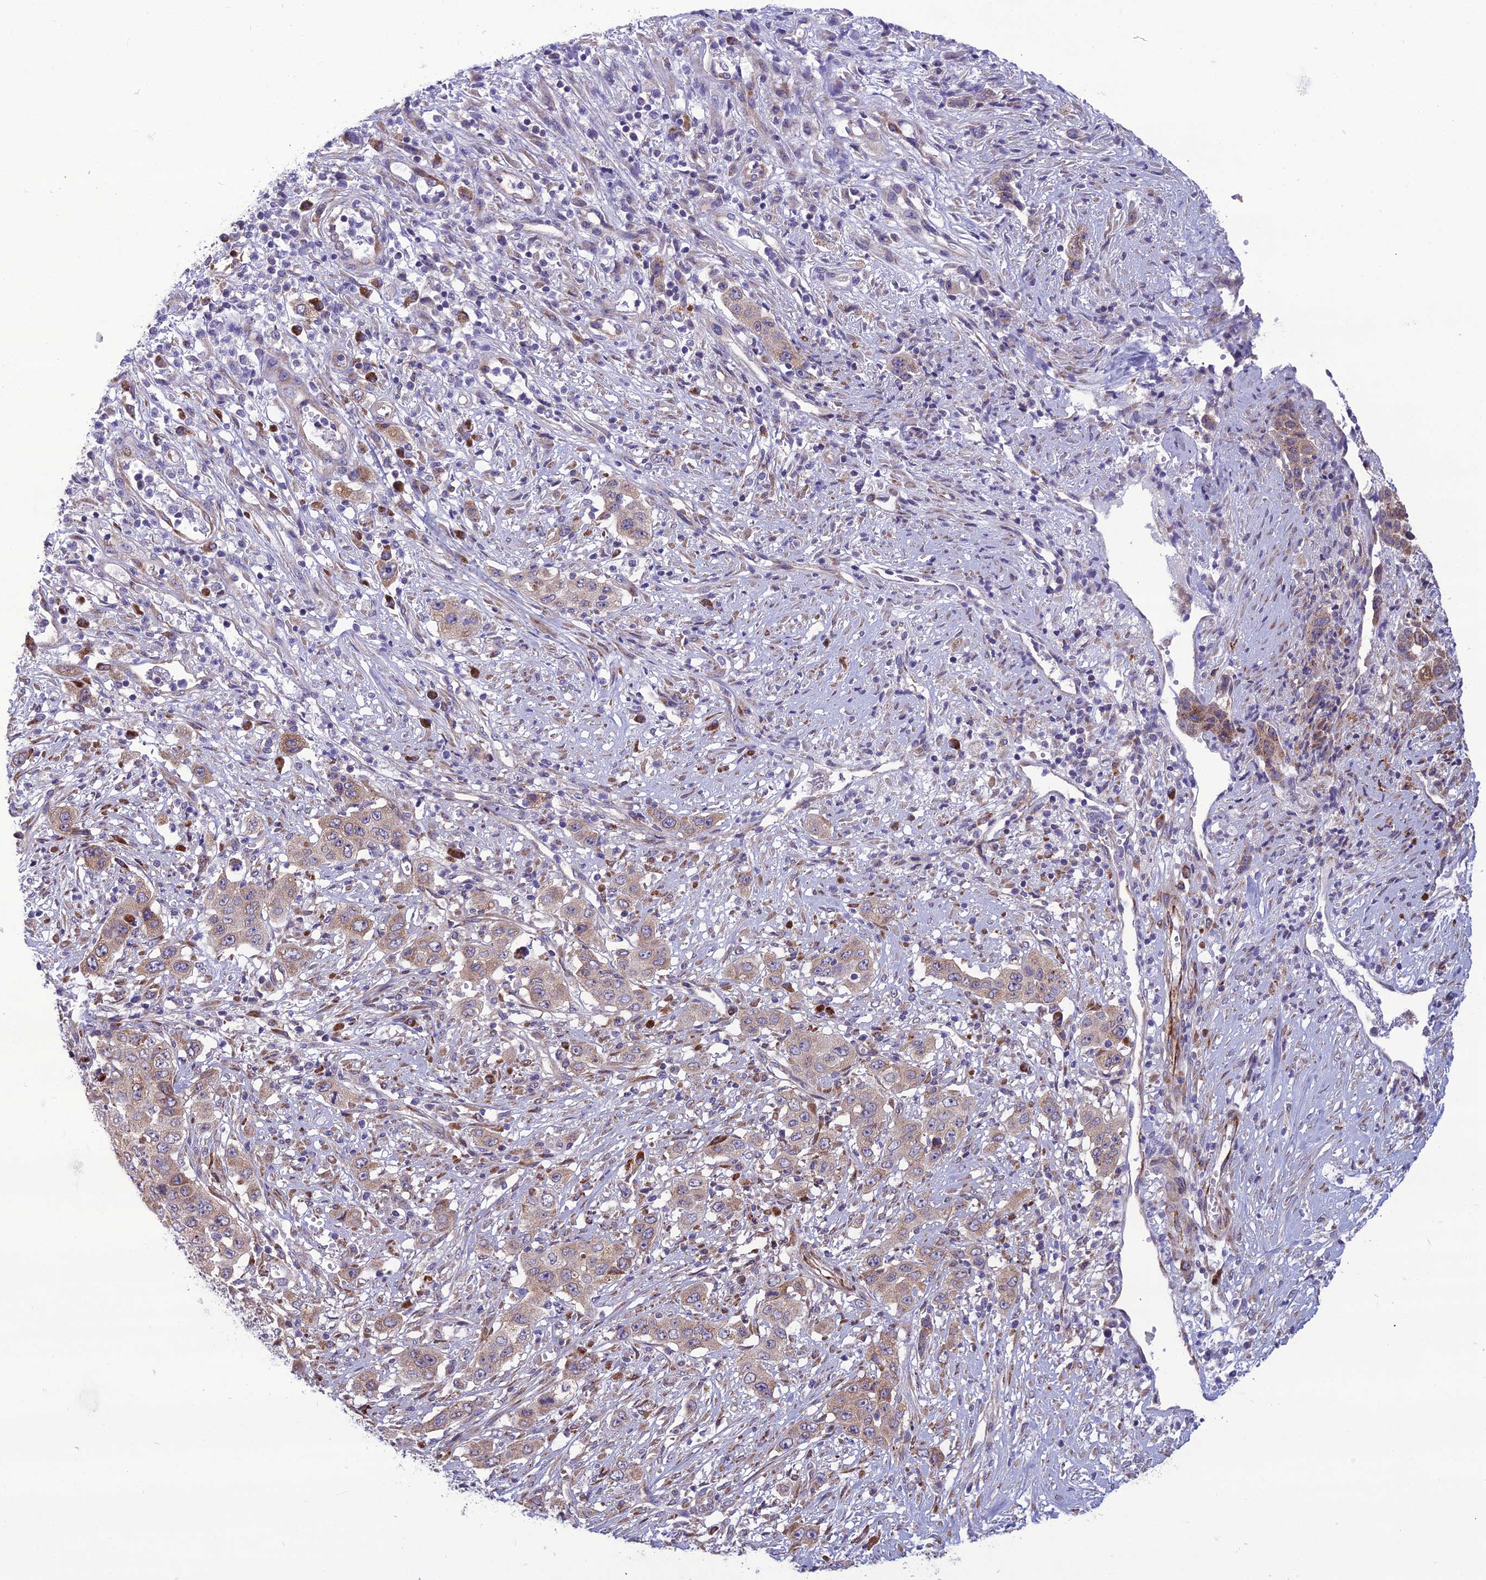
{"staining": {"intensity": "weak", "quantity": ">75%", "location": "cytoplasmic/membranous"}, "tissue": "stomach cancer", "cell_type": "Tumor cells", "image_type": "cancer", "snomed": [{"axis": "morphology", "description": "Adenocarcinoma, NOS"}, {"axis": "topography", "description": "Stomach, upper"}], "caption": "Brown immunohistochemical staining in stomach adenocarcinoma shows weak cytoplasmic/membranous positivity in approximately >75% of tumor cells.", "gene": "NODAL", "patient": {"sex": "male", "age": 62}}